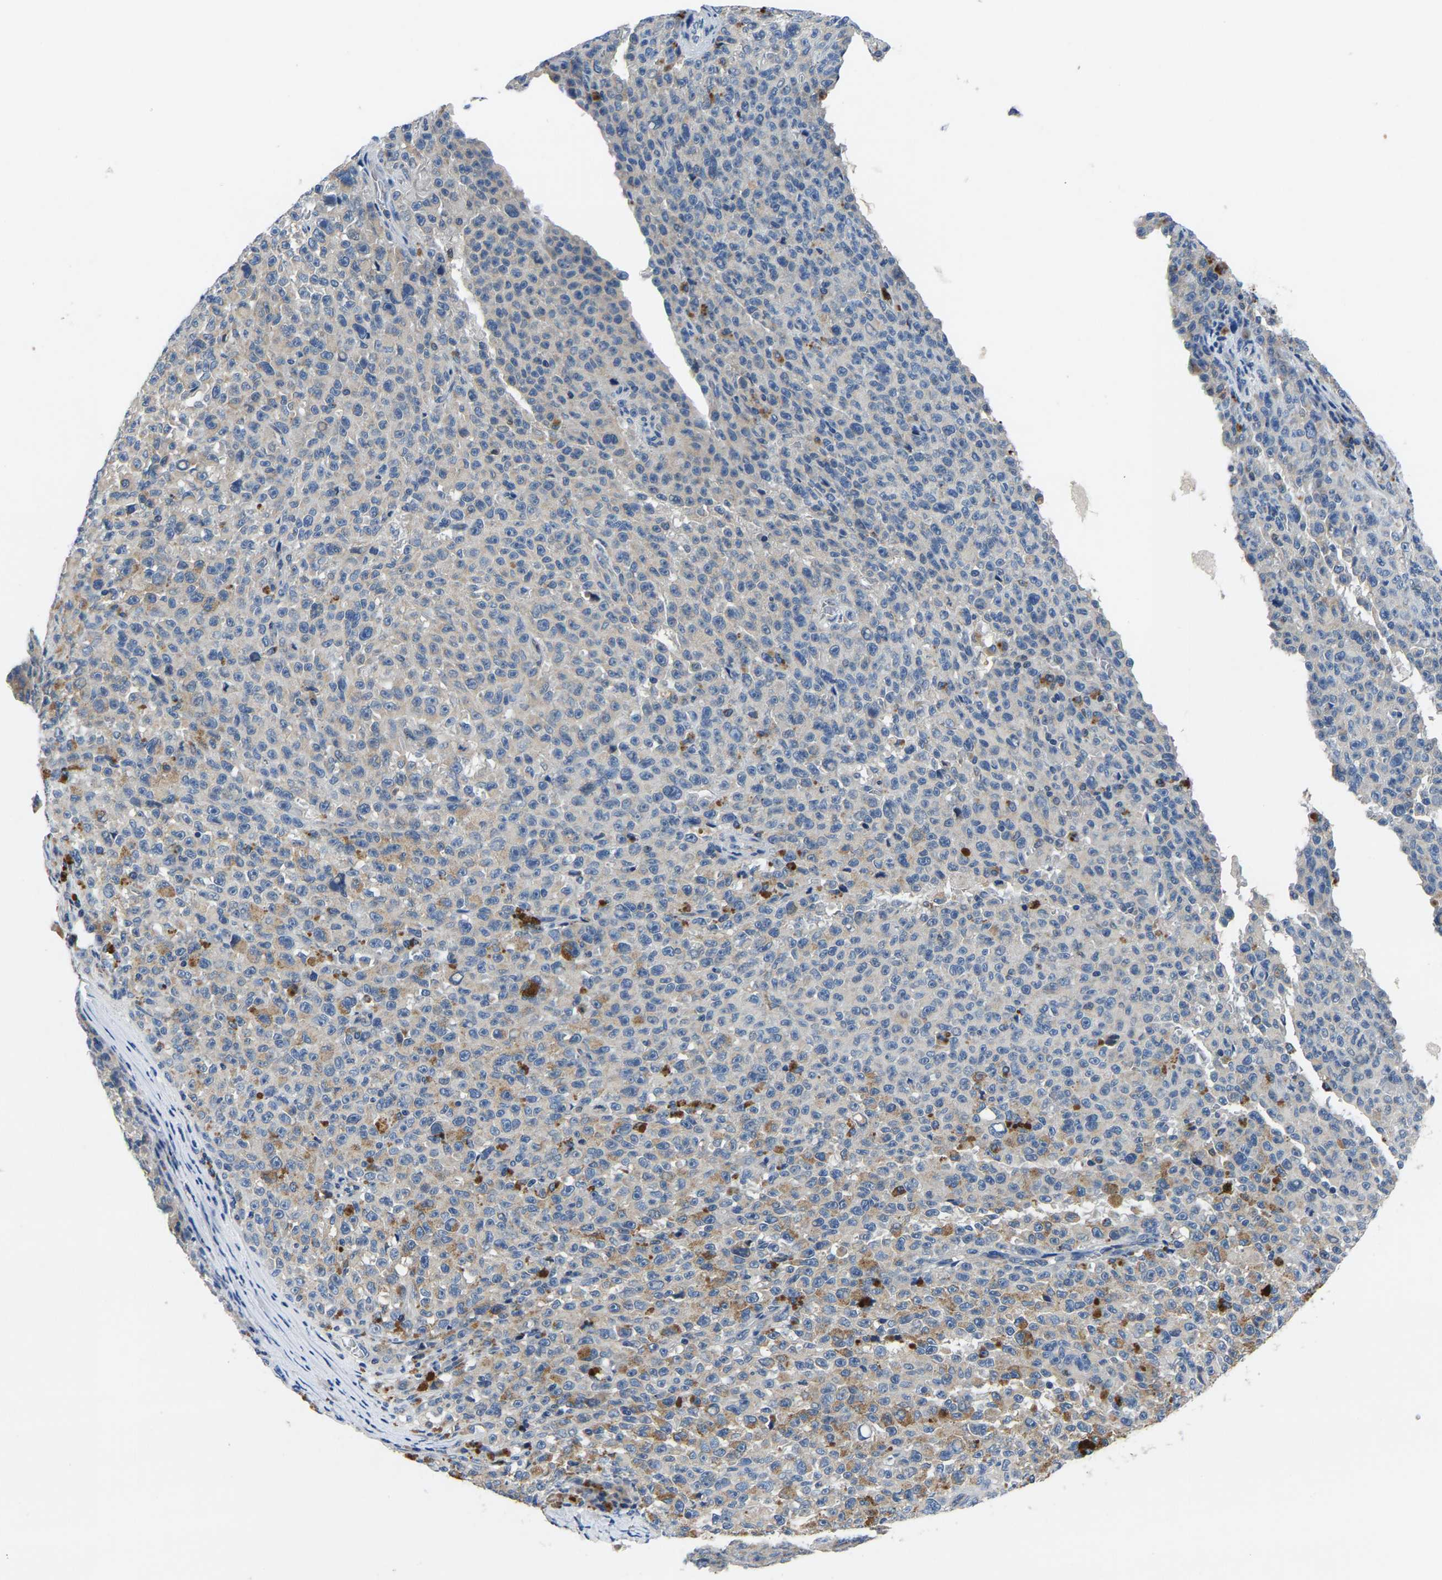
{"staining": {"intensity": "negative", "quantity": "none", "location": "none"}, "tissue": "melanoma", "cell_type": "Tumor cells", "image_type": "cancer", "snomed": [{"axis": "morphology", "description": "Malignant melanoma, NOS"}, {"axis": "topography", "description": "Skin"}], "caption": "Tumor cells show no significant protein staining in melanoma.", "gene": "TOR1B", "patient": {"sex": "female", "age": 82}}